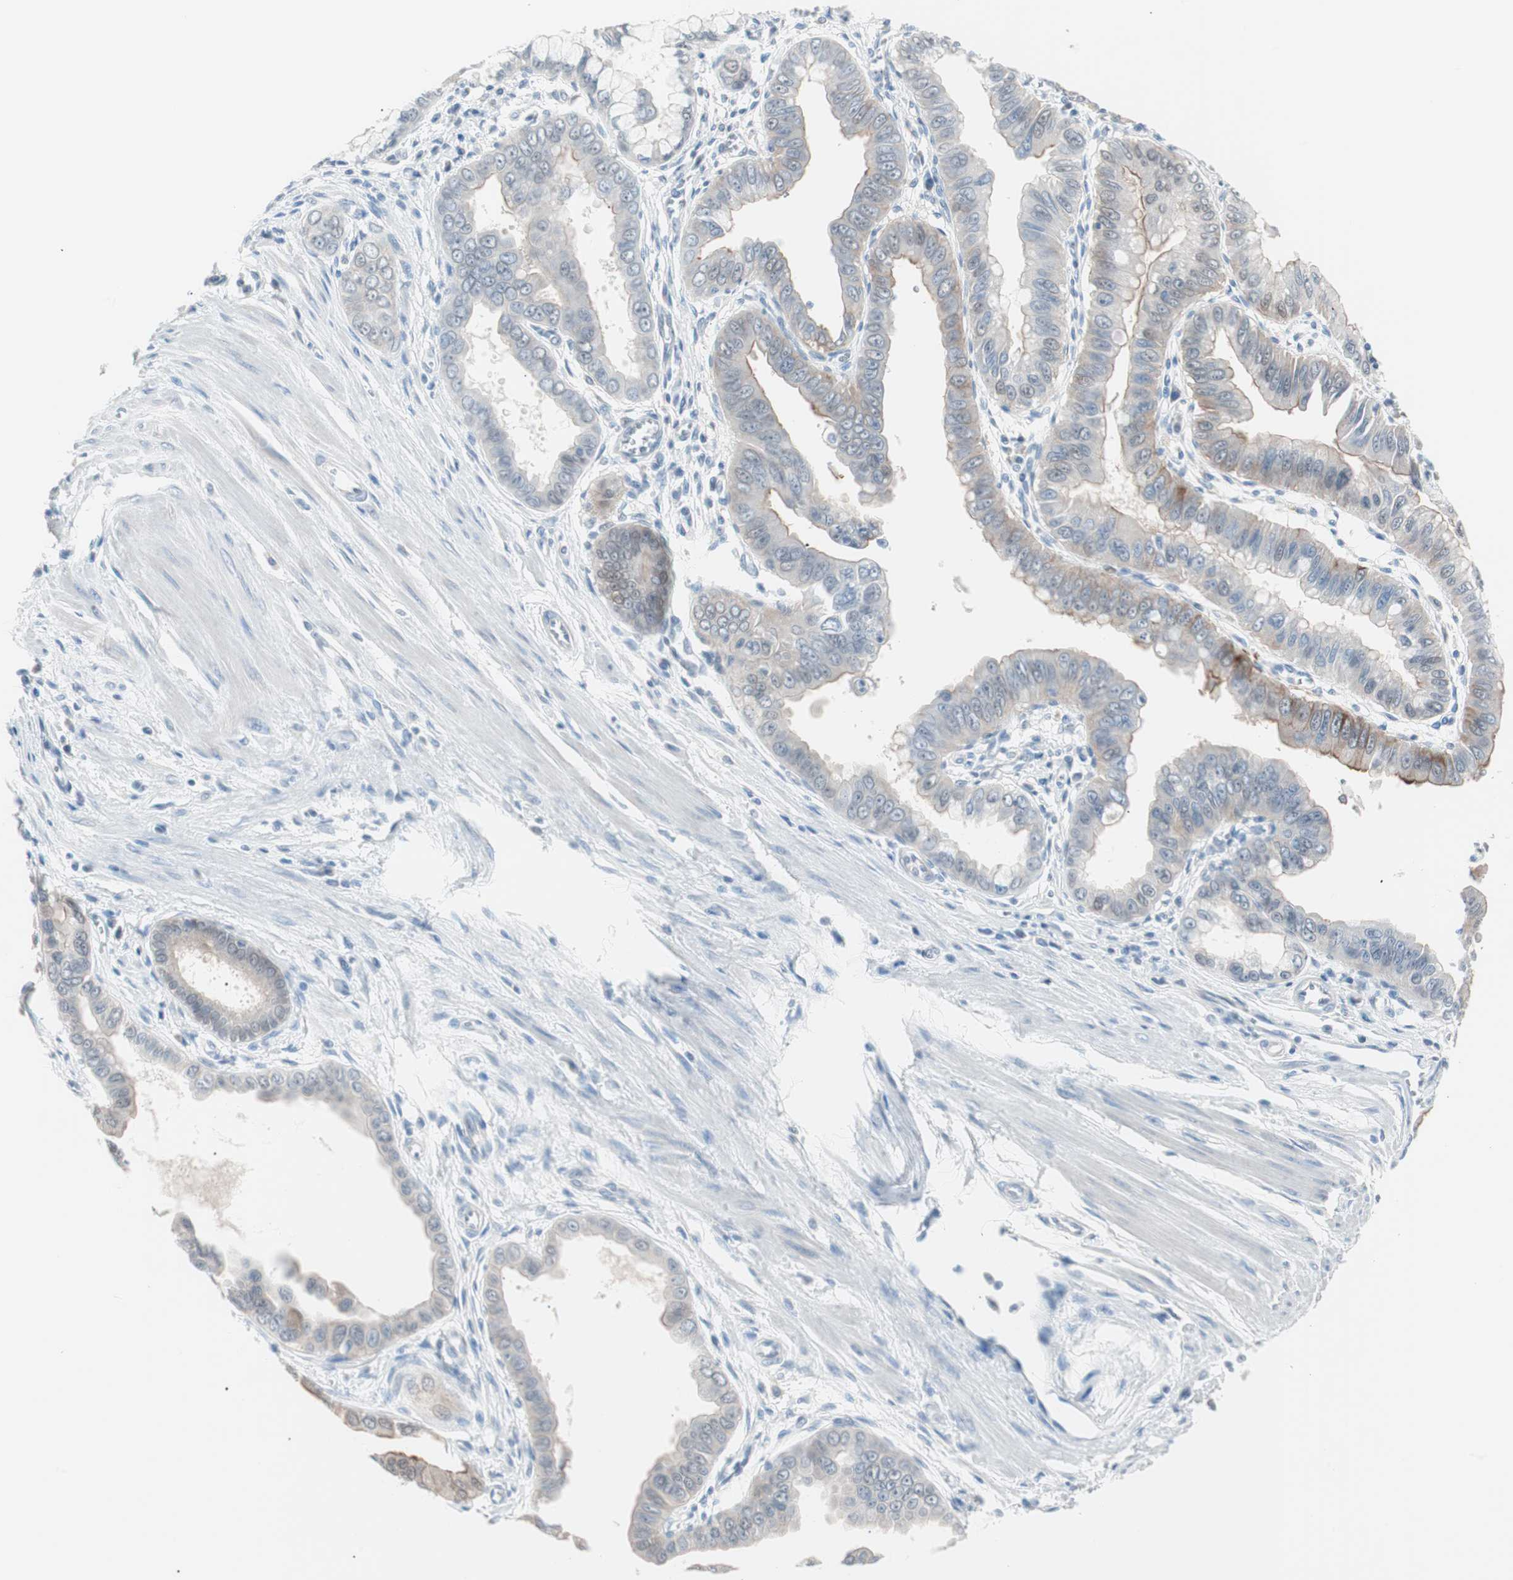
{"staining": {"intensity": "moderate", "quantity": "<25%", "location": "cytoplasmic/membranous"}, "tissue": "pancreatic cancer", "cell_type": "Tumor cells", "image_type": "cancer", "snomed": [{"axis": "morphology", "description": "Normal tissue, NOS"}, {"axis": "topography", "description": "Lymph node"}], "caption": "An IHC photomicrograph of neoplastic tissue is shown. Protein staining in brown shows moderate cytoplasmic/membranous positivity in pancreatic cancer within tumor cells. (DAB IHC with brightfield microscopy, high magnification).", "gene": "VIL1", "patient": {"sex": "male", "age": 50}}